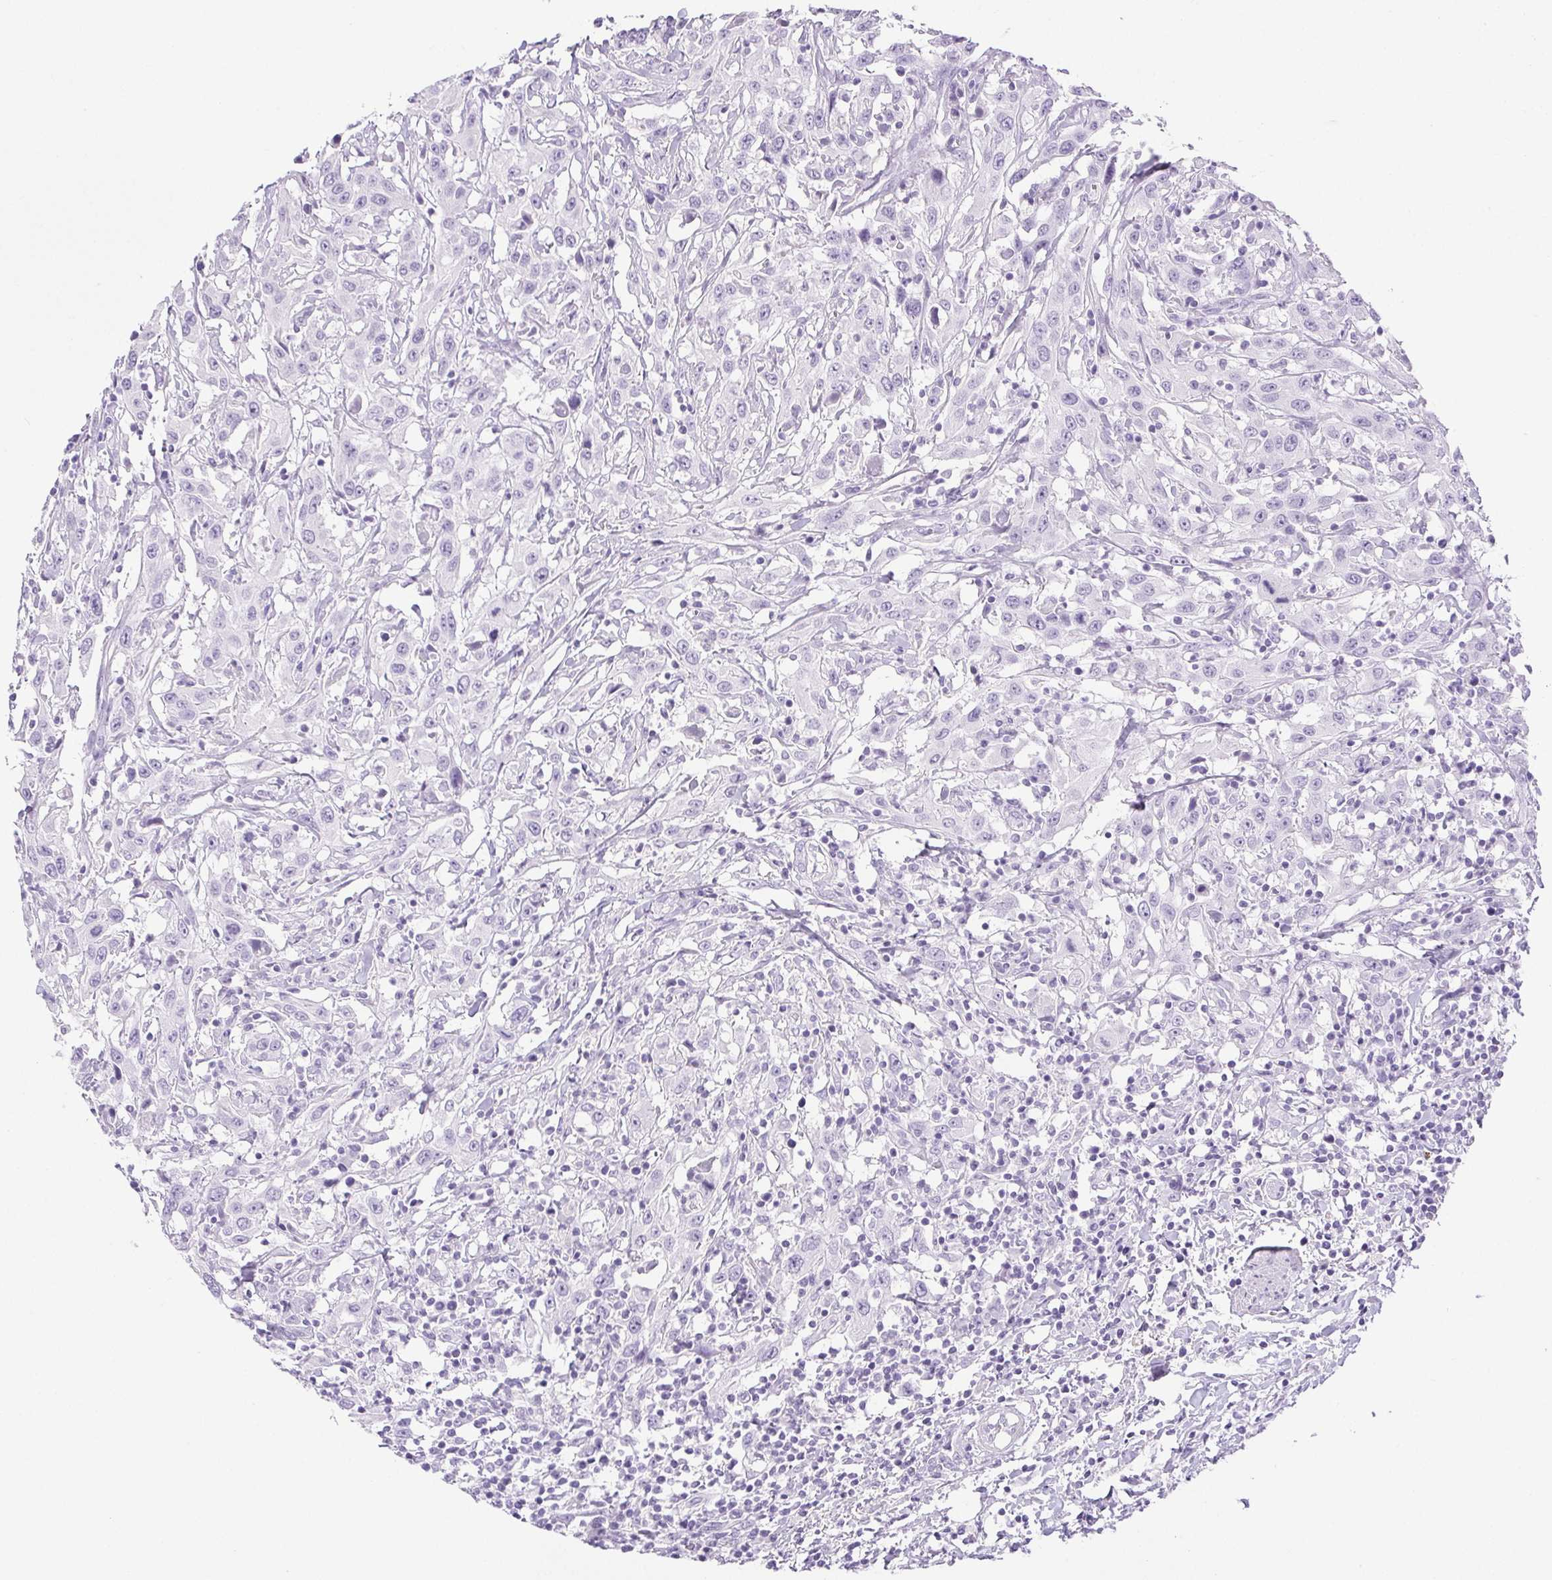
{"staining": {"intensity": "negative", "quantity": "none", "location": "none"}, "tissue": "urothelial cancer", "cell_type": "Tumor cells", "image_type": "cancer", "snomed": [{"axis": "morphology", "description": "Urothelial carcinoma, High grade"}, {"axis": "topography", "description": "Urinary bladder"}], "caption": "Immunohistochemistry (IHC) of urothelial carcinoma (high-grade) shows no staining in tumor cells. (IHC, brightfield microscopy, high magnification).", "gene": "HLA-G", "patient": {"sex": "male", "age": 61}}